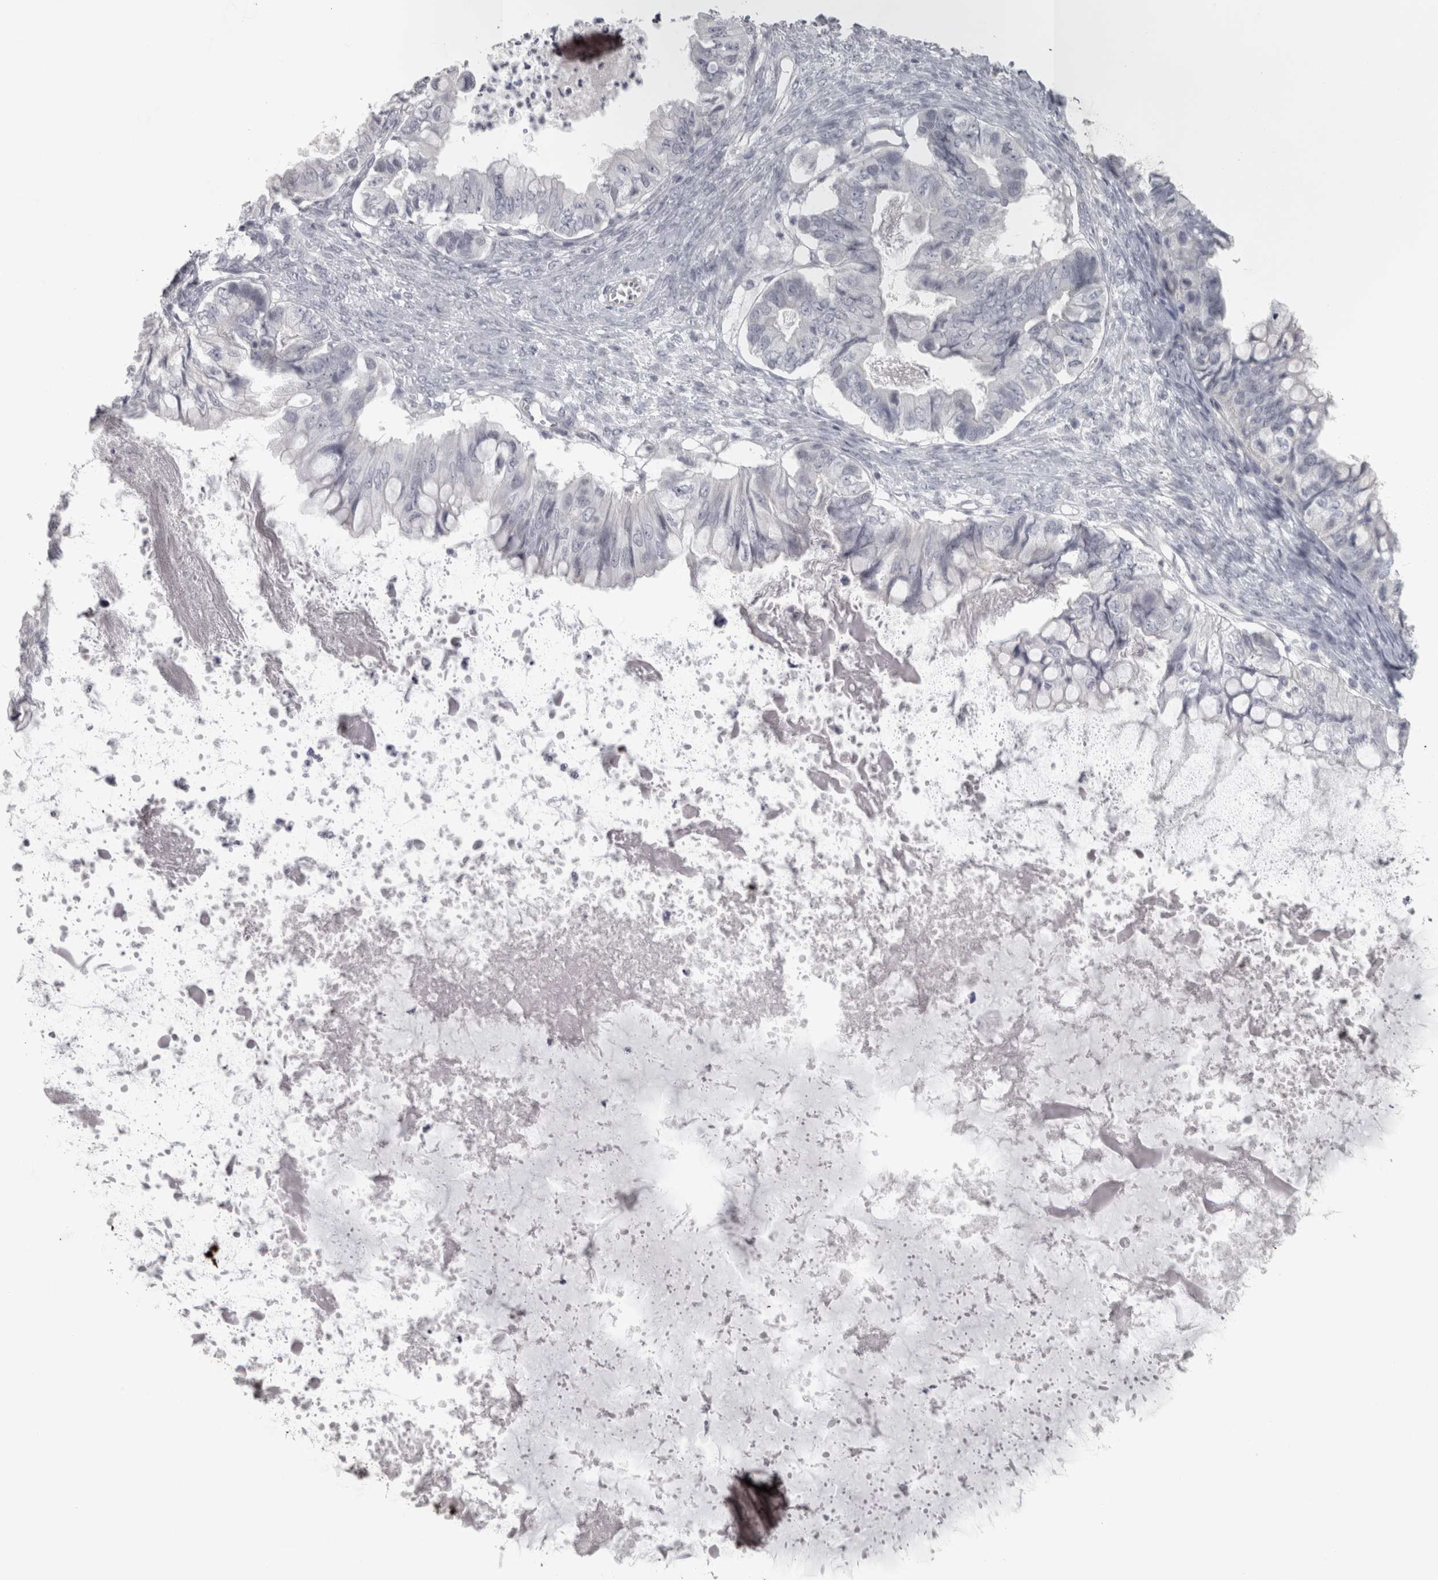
{"staining": {"intensity": "negative", "quantity": "none", "location": "none"}, "tissue": "ovarian cancer", "cell_type": "Tumor cells", "image_type": "cancer", "snomed": [{"axis": "morphology", "description": "Cystadenocarcinoma, mucinous, NOS"}, {"axis": "topography", "description": "Ovary"}], "caption": "Immunohistochemistry (IHC) of mucinous cystadenocarcinoma (ovarian) exhibits no expression in tumor cells. The staining is performed using DAB (3,3'-diaminobenzidine) brown chromogen with nuclei counter-stained in using hematoxylin.", "gene": "PPP1R12B", "patient": {"sex": "female", "age": 80}}